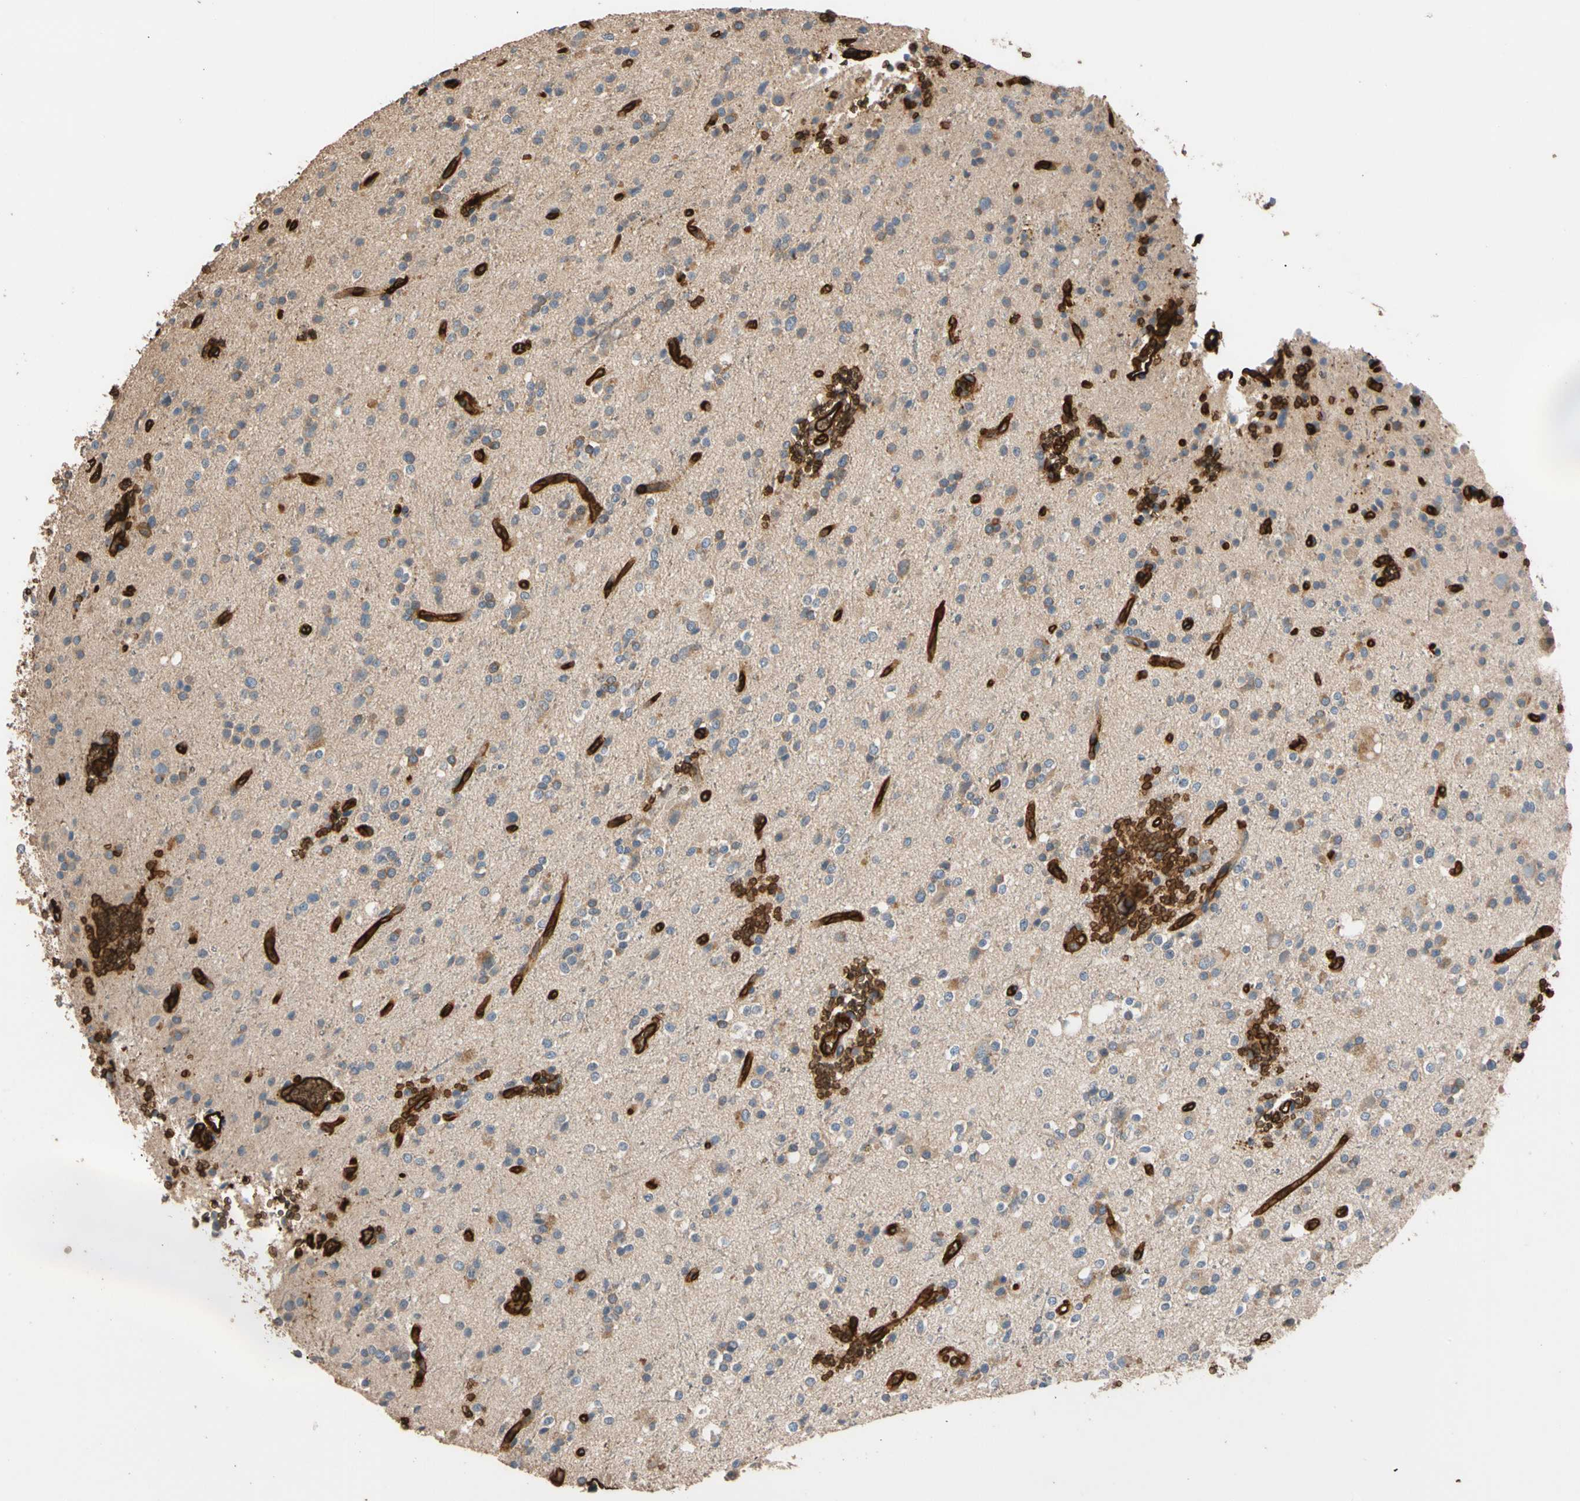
{"staining": {"intensity": "weak", "quantity": "25%-75%", "location": "cytoplasmic/membranous"}, "tissue": "glioma", "cell_type": "Tumor cells", "image_type": "cancer", "snomed": [{"axis": "morphology", "description": "Glioma, malignant, High grade"}, {"axis": "topography", "description": "Brain"}], "caption": "High-grade glioma (malignant) was stained to show a protein in brown. There is low levels of weak cytoplasmic/membranous positivity in about 25%-75% of tumor cells. Immunohistochemistry (ihc) stains the protein in brown and the nuclei are stained blue.", "gene": "RIOK2", "patient": {"sex": "male", "age": 47}}